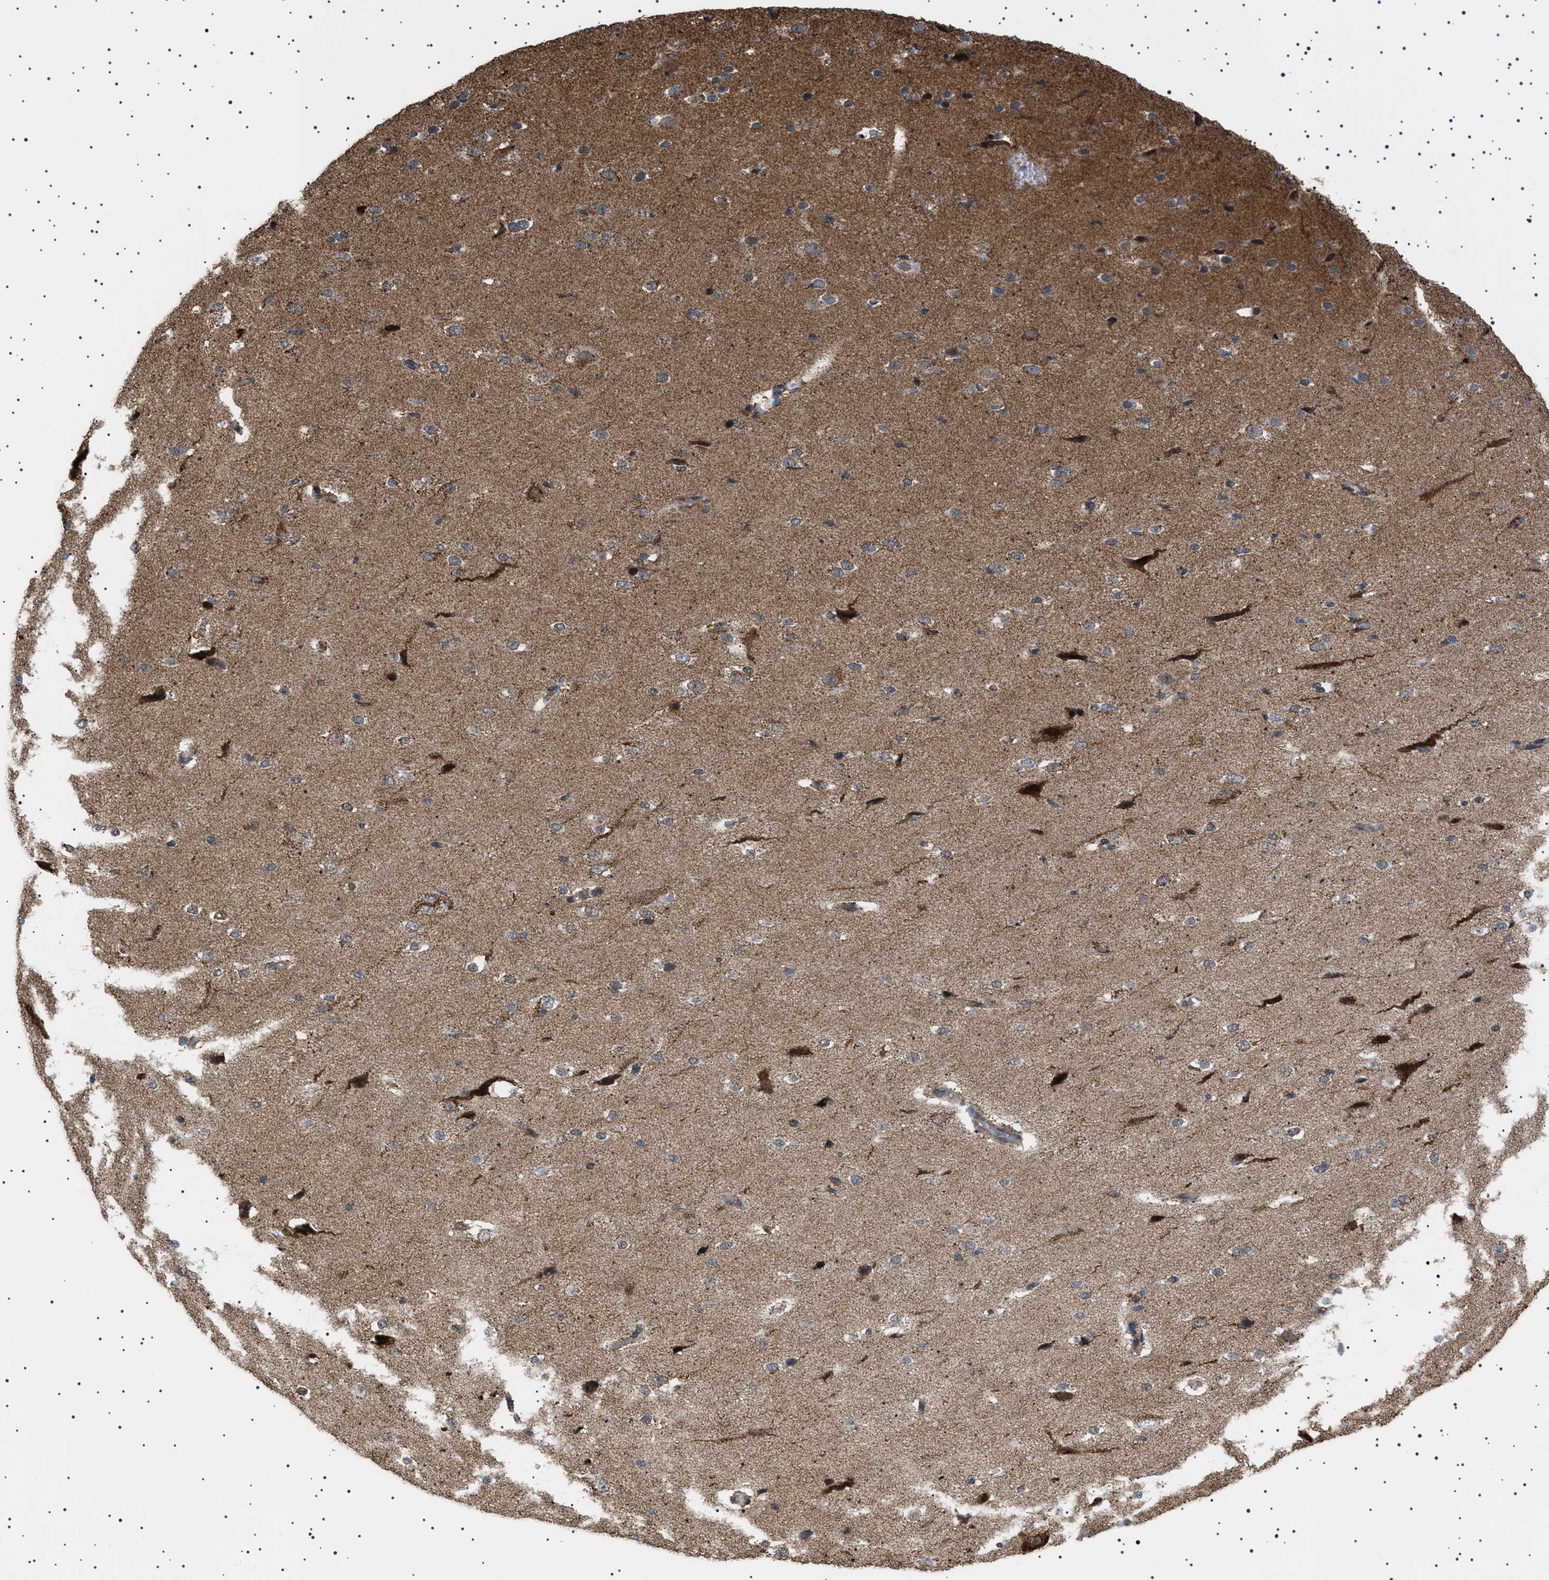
{"staining": {"intensity": "negative", "quantity": "none", "location": "none"}, "tissue": "cerebral cortex", "cell_type": "Endothelial cells", "image_type": "normal", "snomed": [{"axis": "morphology", "description": "Normal tissue, NOS"}, {"axis": "morphology", "description": "Developmental malformation"}, {"axis": "topography", "description": "Cerebral cortex"}], "caption": "Human cerebral cortex stained for a protein using IHC reveals no expression in endothelial cells.", "gene": "MELK", "patient": {"sex": "female", "age": 30}}